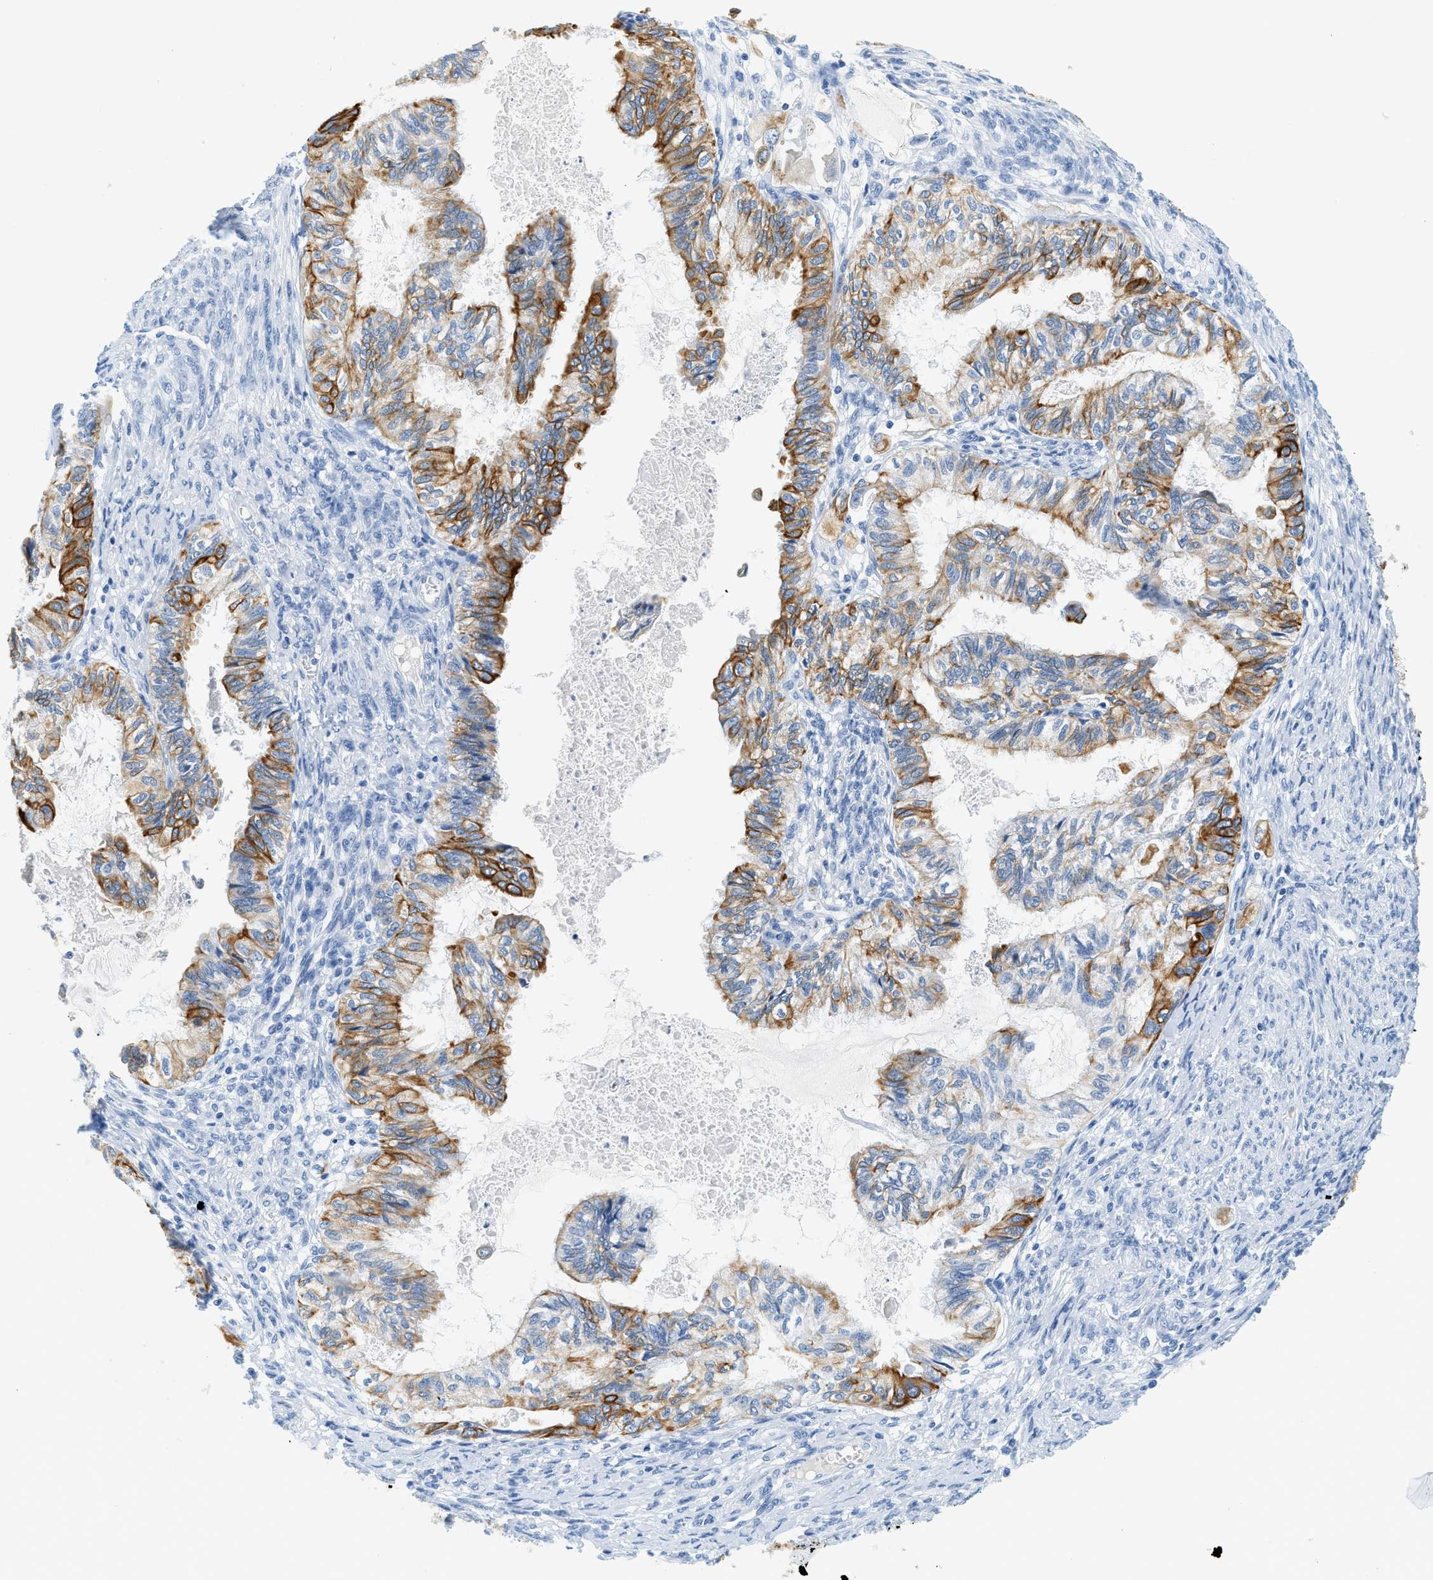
{"staining": {"intensity": "strong", "quantity": "25%-75%", "location": "cytoplasmic/membranous"}, "tissue": "cervical cancer", "cell_type": "Tumor cells", "image_type": "cancer", "snomed": [{"axis": "morphology", "description": "Normal tissue, NOS"}, {"axis": "morphology", "description": "Adenocarcinoma, NOS"}, {"axis": "topography", "description": "Cervix"}, {"axis": "topography", "description": "Endometrium"}], "caption": "High-magnification brightfield microscopy of adenocarcinoma (cervical) stained with DAB (3,3'-diaminobenzidine) (brown) and counterstained with hematoxylin (blue). tumor cells exhibit strong cytoplasmic/membranous expression is identified in approximately25%-75% of cells. Ihc stains the protein of interest in brown and the nuclei are stained blue.", "gene": "STXBP2", "patient": {"sex": "female", "age": 86}}